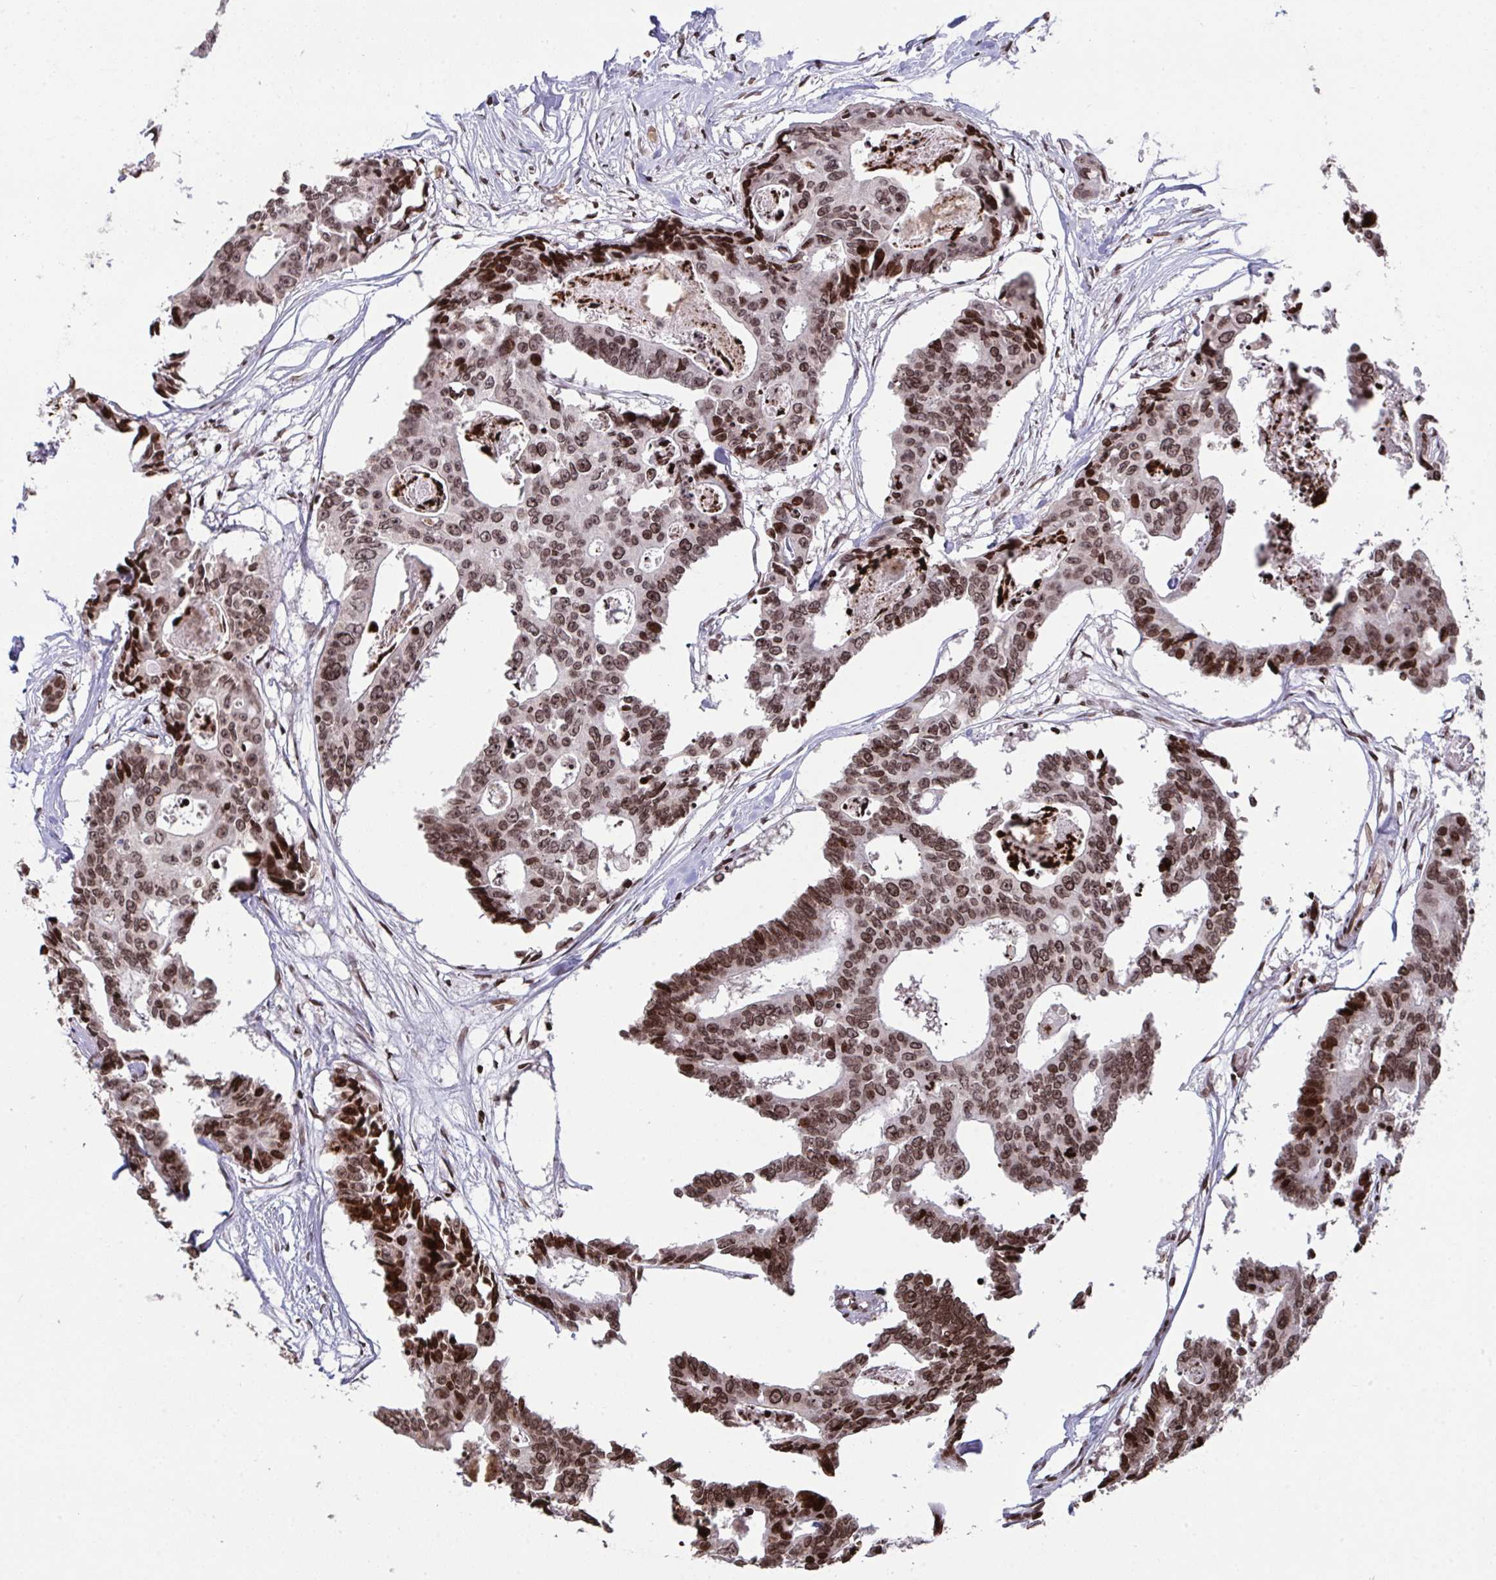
{"staining": {"intensity": "moderate", "quantity": ">75%", "location": "nuclear"}, "tissue": "colorectal cancer", "cell_type": "Tumor cells", "image_type": "cancer", "snomed": [{"axis": "morphology", "description": "Adenocarcinoma, NOS"}, {"axis": "topography", "description": "Rectum"}], "caption": "A high-resolution micrograph shows IHC staining of adenocarcinoma (colorectal), which demonstrates moderate nuclear staining in approximately >75% of tumor cells.", "gene": "NIP7", "patient": {"sex": "male", "age": 57}}